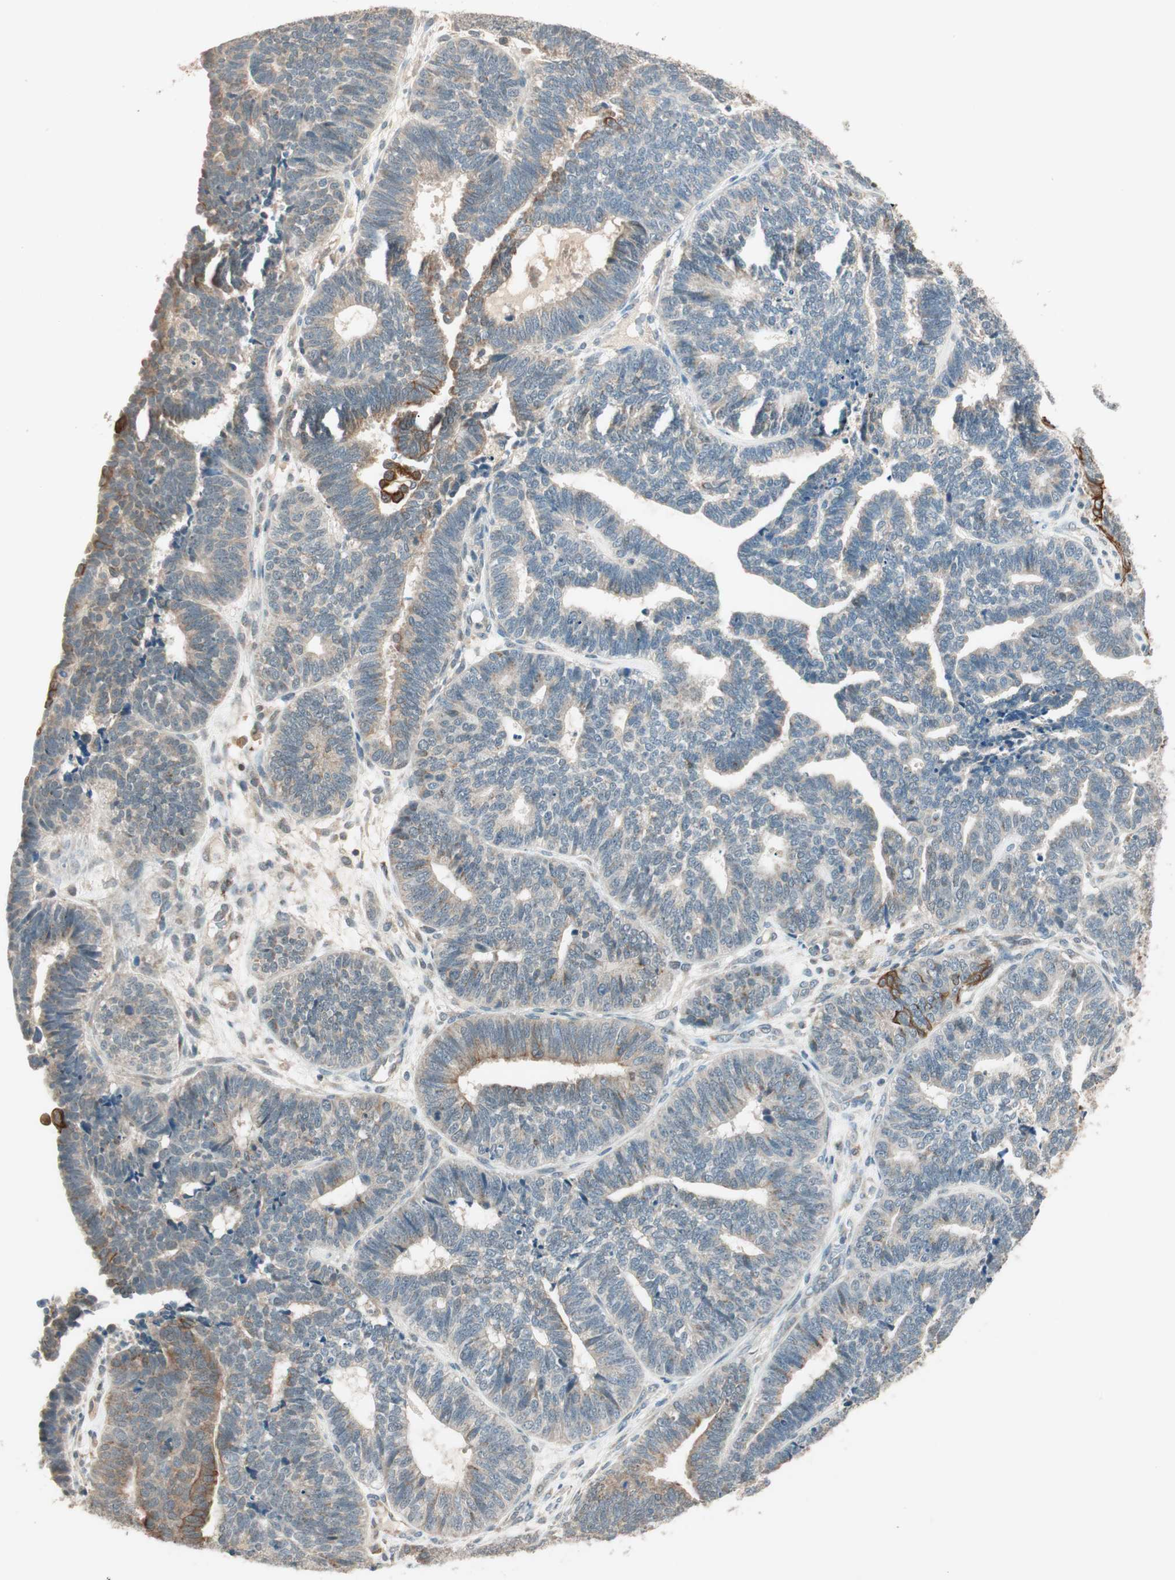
{"staining": {"intensity": "weak", "quantity": "<25%", "location": "cytoplasmic/membranous"}, "tissue": "endometrial cancer", "cell_type": "Tumor cells", "image_type": "cancer", "snomed": [{"axis": "morphology", "description": "Adenocarcinoma, NOS"}, {"axis": "topography", "description": "Endometrium"}], "caption": "This is a histopathology image of immunohistochemistry (IHC) staining of endometrial cancer, which shows no expression in tumor cells.", "gene": "TRIM21", "patient": {"sex": "female", "age": 70}}